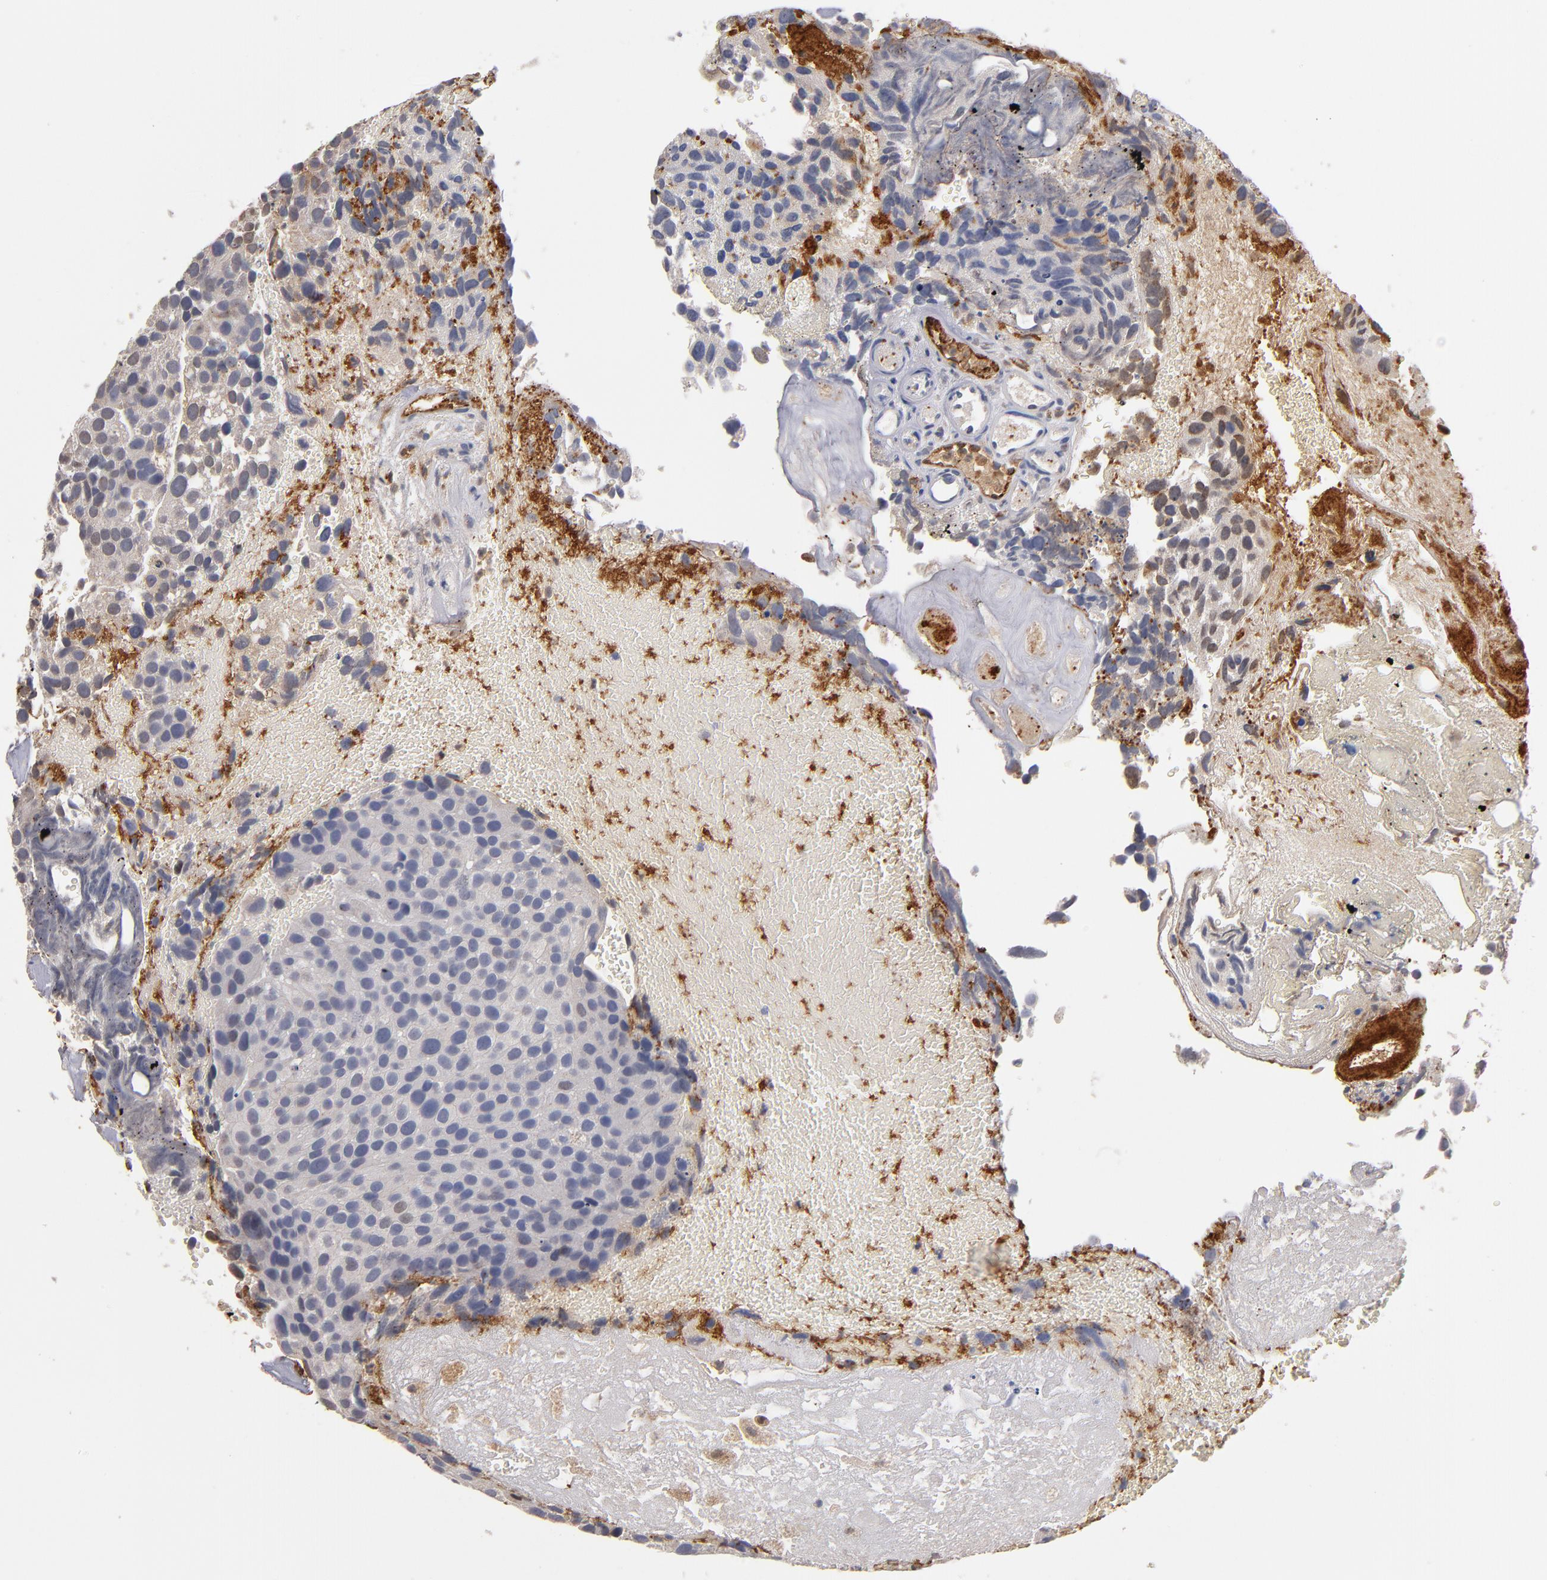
{"staining": {"intensity": "negative", "quantity": "none", "location": "none"}, "tissue": "urothelial cancer", "cell_type": "Tumor cells", "image_type": "cancer", "snomed": [{"axis": "morphology", "description": "Urothelial carcinoma, High grade"}, {"axis": "topography", "description": "Urinary bladder"}], "caption": "Immunohistochemistry (IHC) photomicrograph of neoplastic tissue: high-grade urothelial carcinoma stained with DAB displays no significant protein staining in tumor cells.", "gene": "SELP", "patient": {"sex": "male", "age": 72}}